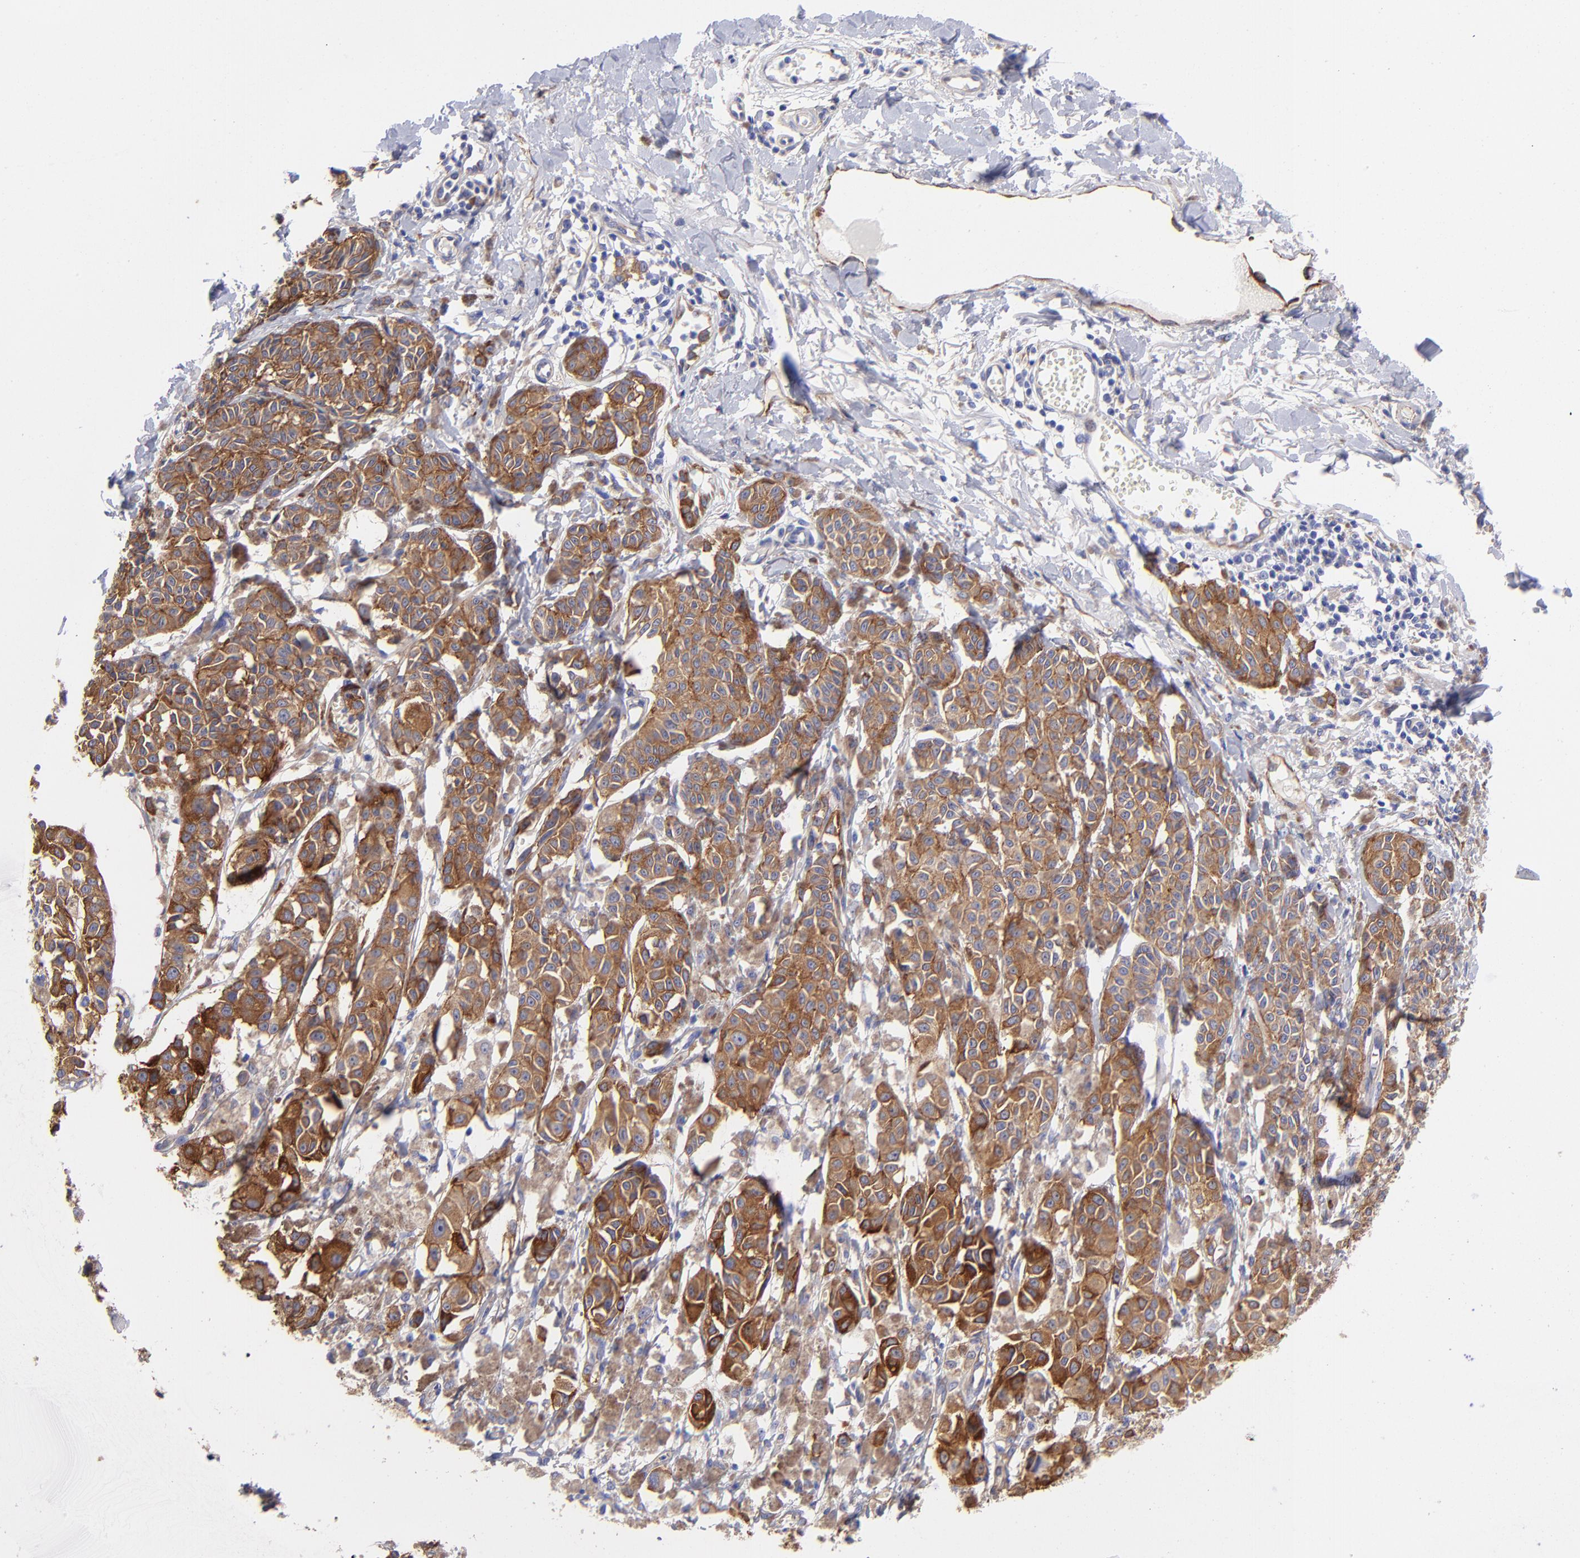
{"staining": {"intensity": "moderate", "quantity": ">75%", "location": "cytoplasmic/membranous"}, "tissue": "melanoma", "cell_type": "Tumor cells", "image_type": "cancer", "snomed": [{"axis": "morphology", "description": "Malignant melanoma, NOS"}, {"axis": "topography", "description": "Skin"}], "caption": "About >75% of tumor cells in malignant melanoma display moderate cytoplasmic/membranous protein expression as visualized by brown immunohistochemical staining.", "gene": "PPFIBP1", "patient": {"sex": "male", "age": 76}}